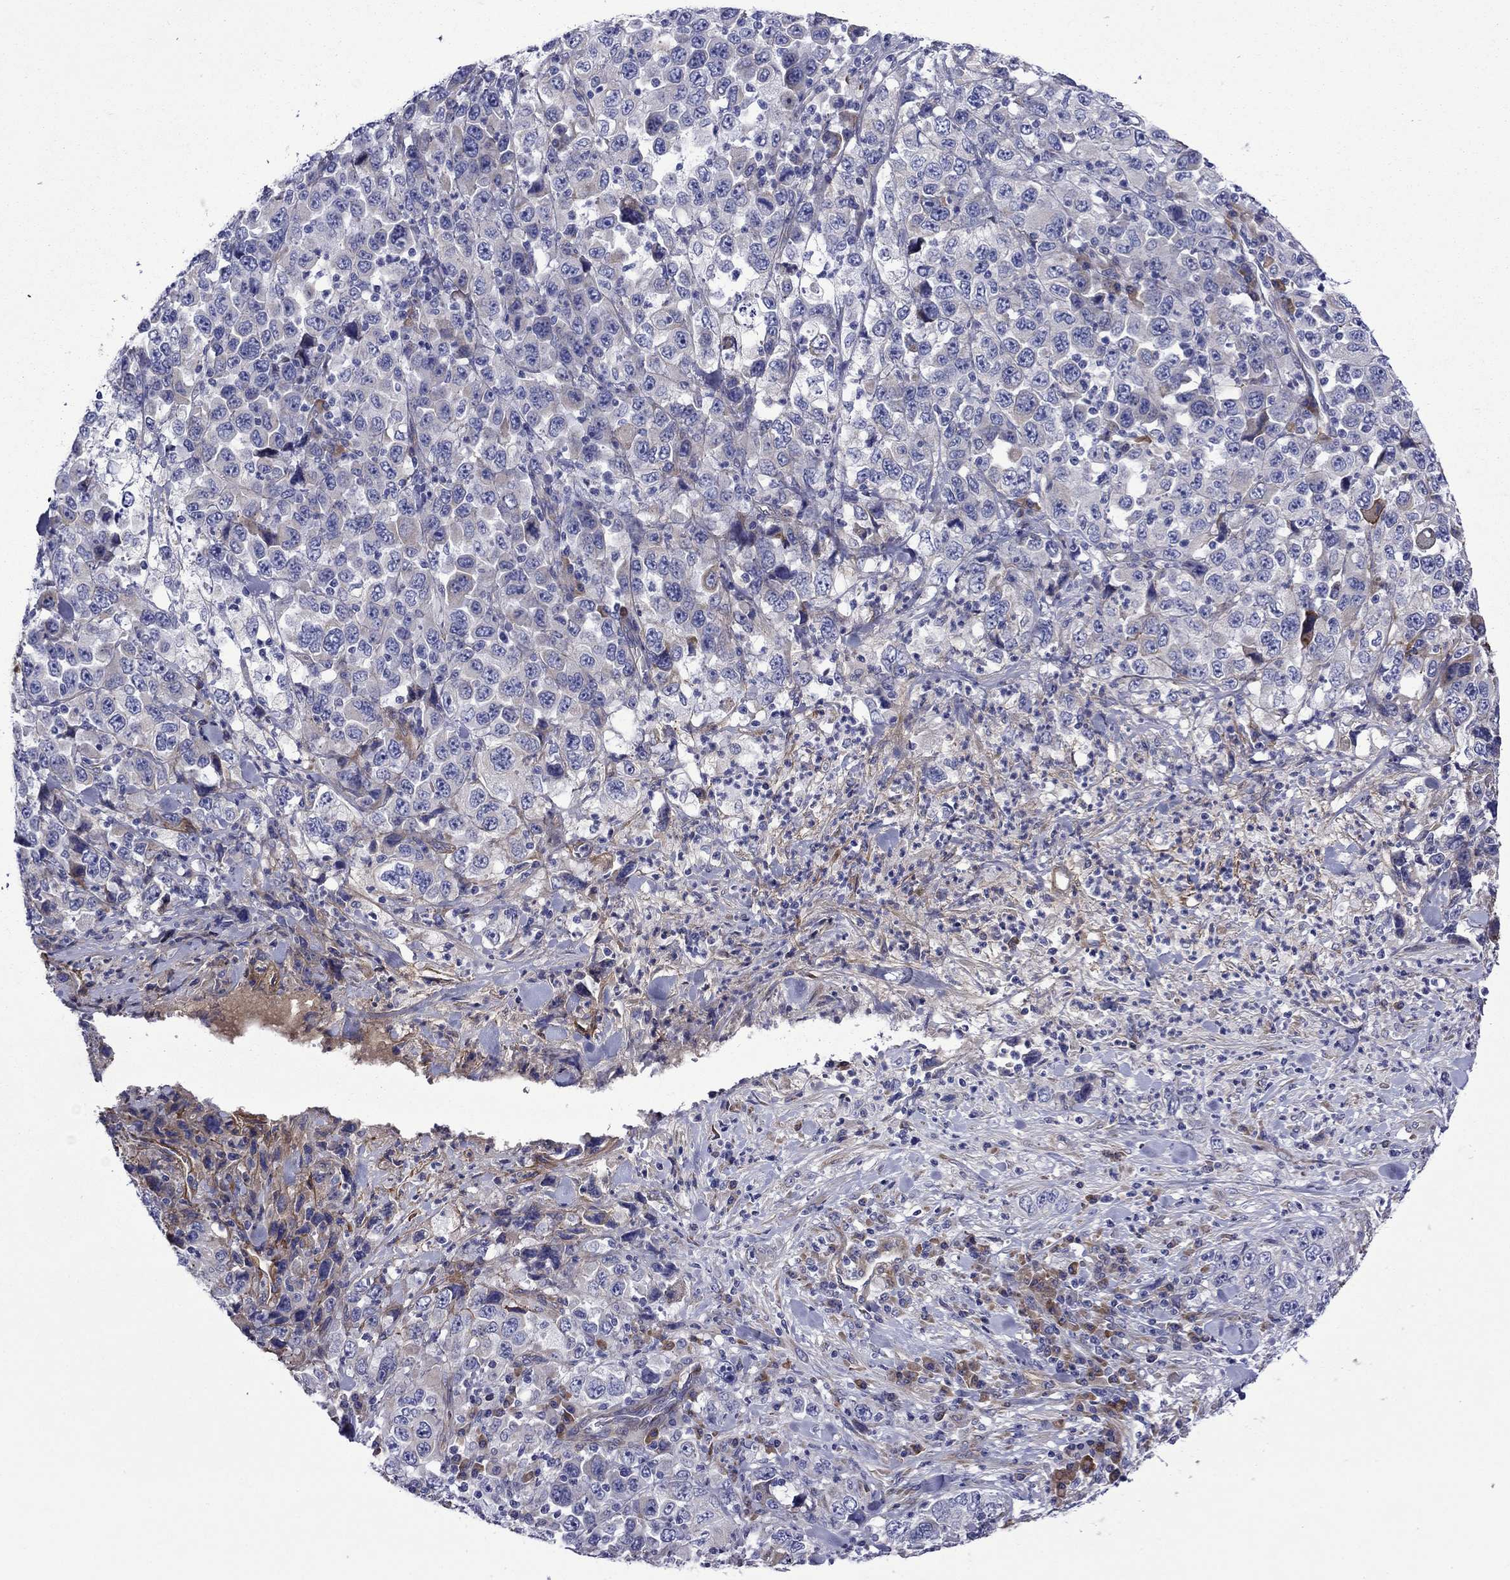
{"staining": {"intensity": "negative", "quantity": "none", "location": "none"}, "tissue": "stomach cancer", "cell_type": "Tumor cells", "image_type": "cancer", "snomed": [{"axis": "morphology", "description": "Normal tissue, NOS"}, {"axis": "morphology", "description": "Adenocarcinoma, NOS"}, {"axis": "topography", "description": "Stomach, upper"}, {"axis": "topography", "description": "Stomach"}], "caption": "Immunohistochemistry (IHC) of stomach cancer (adenocarcinoma) demonstrates no positivity in tumor cells.", "gene": "HSPG2", "patient": {"sex": "male", "age": 59}}